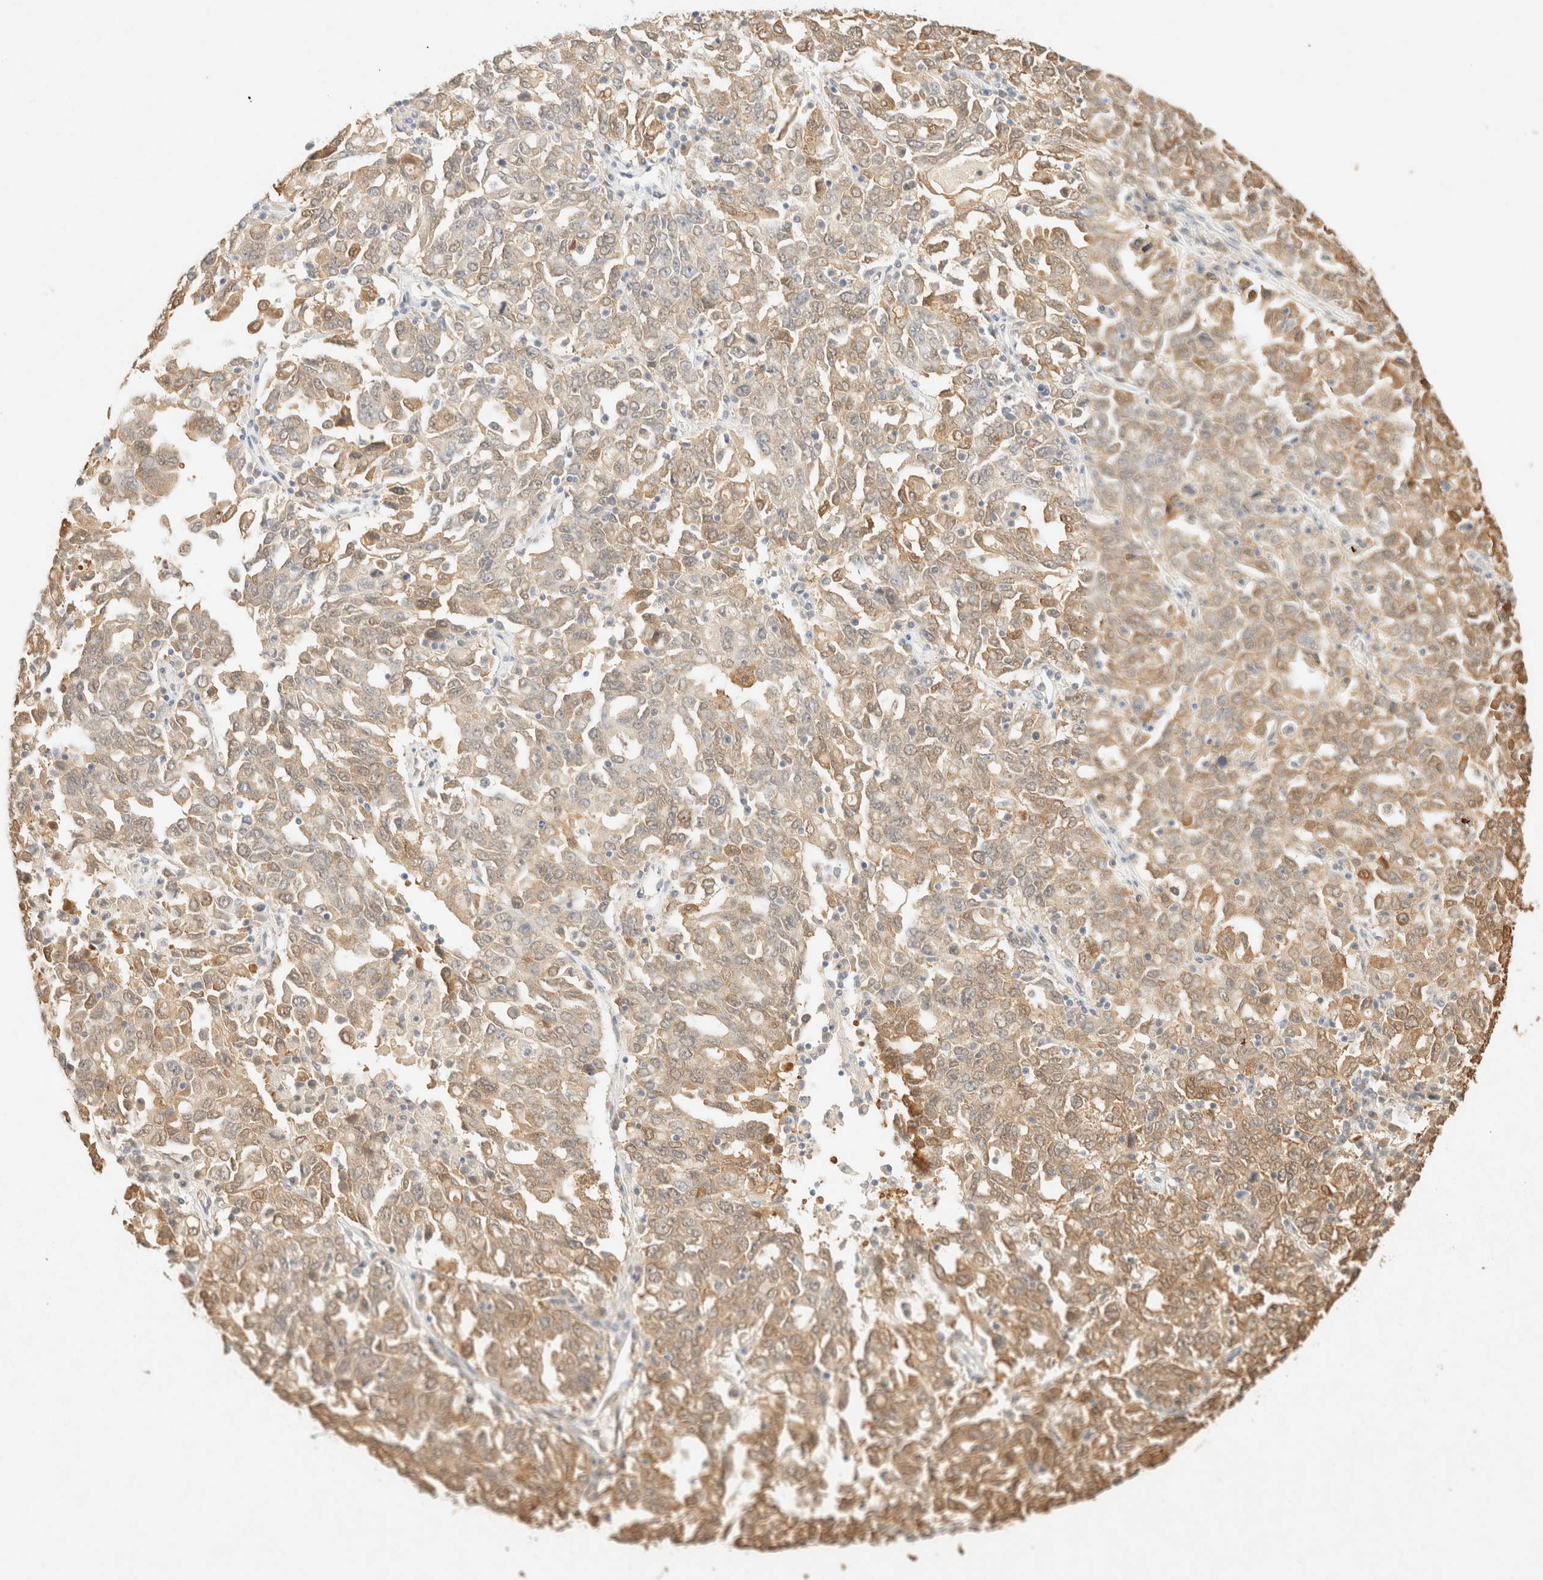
{"staining": {"intensity": "weak", "quantity": ">75%", "location": "cytoplasmic/membranous"}, "tissue": "ovarian cancer", "cell_type": "Tumor cells", "image_type": "cancer", "snomed": [{"axis": "morphology", "description": "Carcinoma, endometroid"}, {"axis": "topography", "description": "Ovary"}], "caption": "An immunohistochemistry (IHC) photomicrograph of tumor tissue is shown. Protein staining in brown highlights weak cytoplasmic/membranous positivity in endometroid carcinoma (ovarian) within tumor cells.", "gene": "S100A13", "patient": {"sex": "female", "age": 62}}